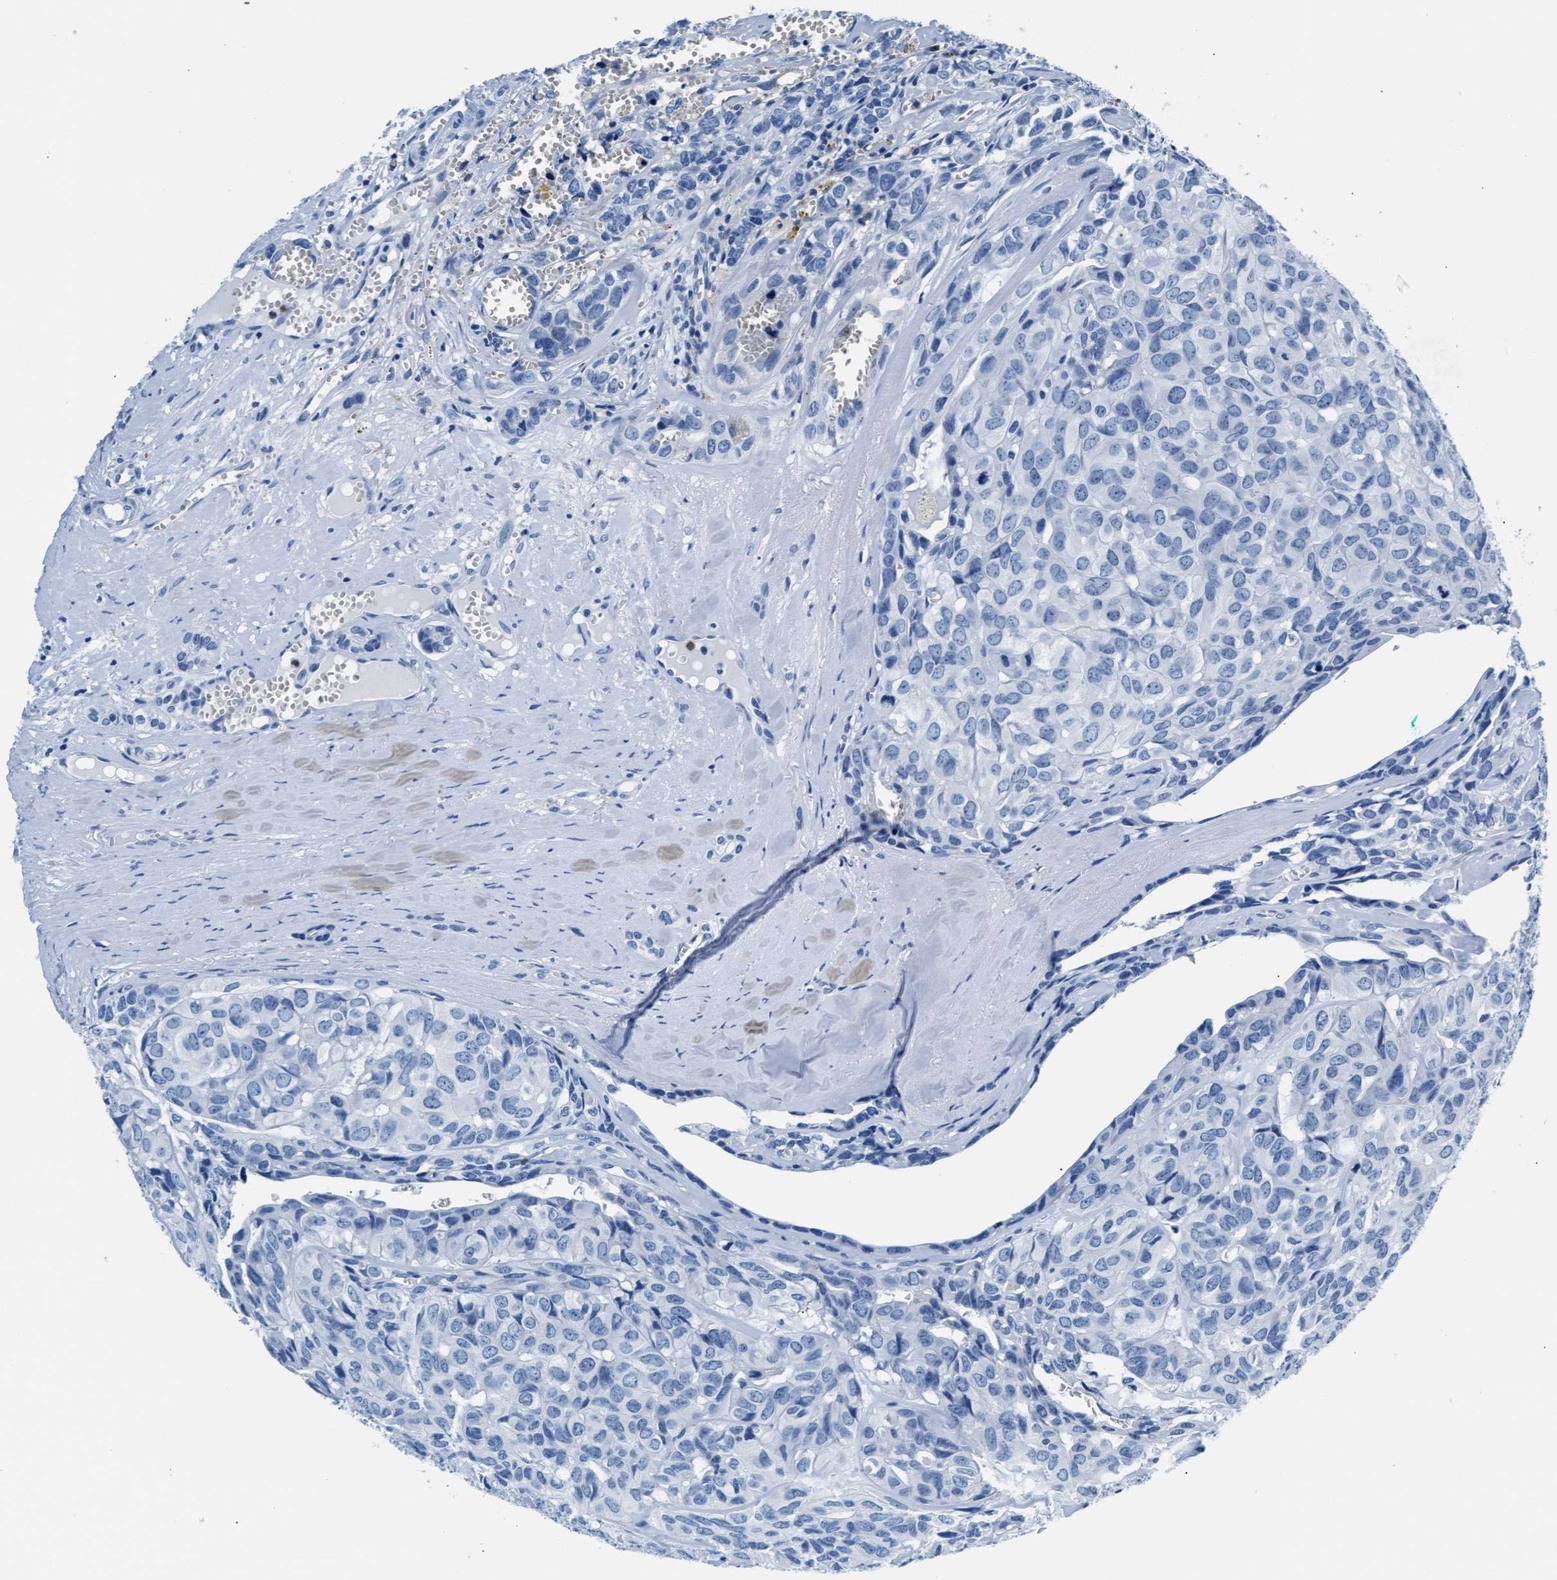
{"staining": {"intensity": "negative", "quantity": "none", "location": "none"}, "tissue": "head and neck cancer", "cell_type": "Tumor cells", "image_type": "cancer", "snomed": [{"axis": "morphology", "description": "Adenocarcinoma, NOS"}, {"axis": "topography", "description": "Salivary gland, NOS"}, {"axis": "topography", "description": "Head-Neck"}], "caption": "Photomicrograph shows no protein expression in tumor cells of head and neck cancer (adenocarcinoma) tissue. Nuclei are stained in blue.", "gene": "MMP8", "patient": {"sex": "female", "age": 76}}